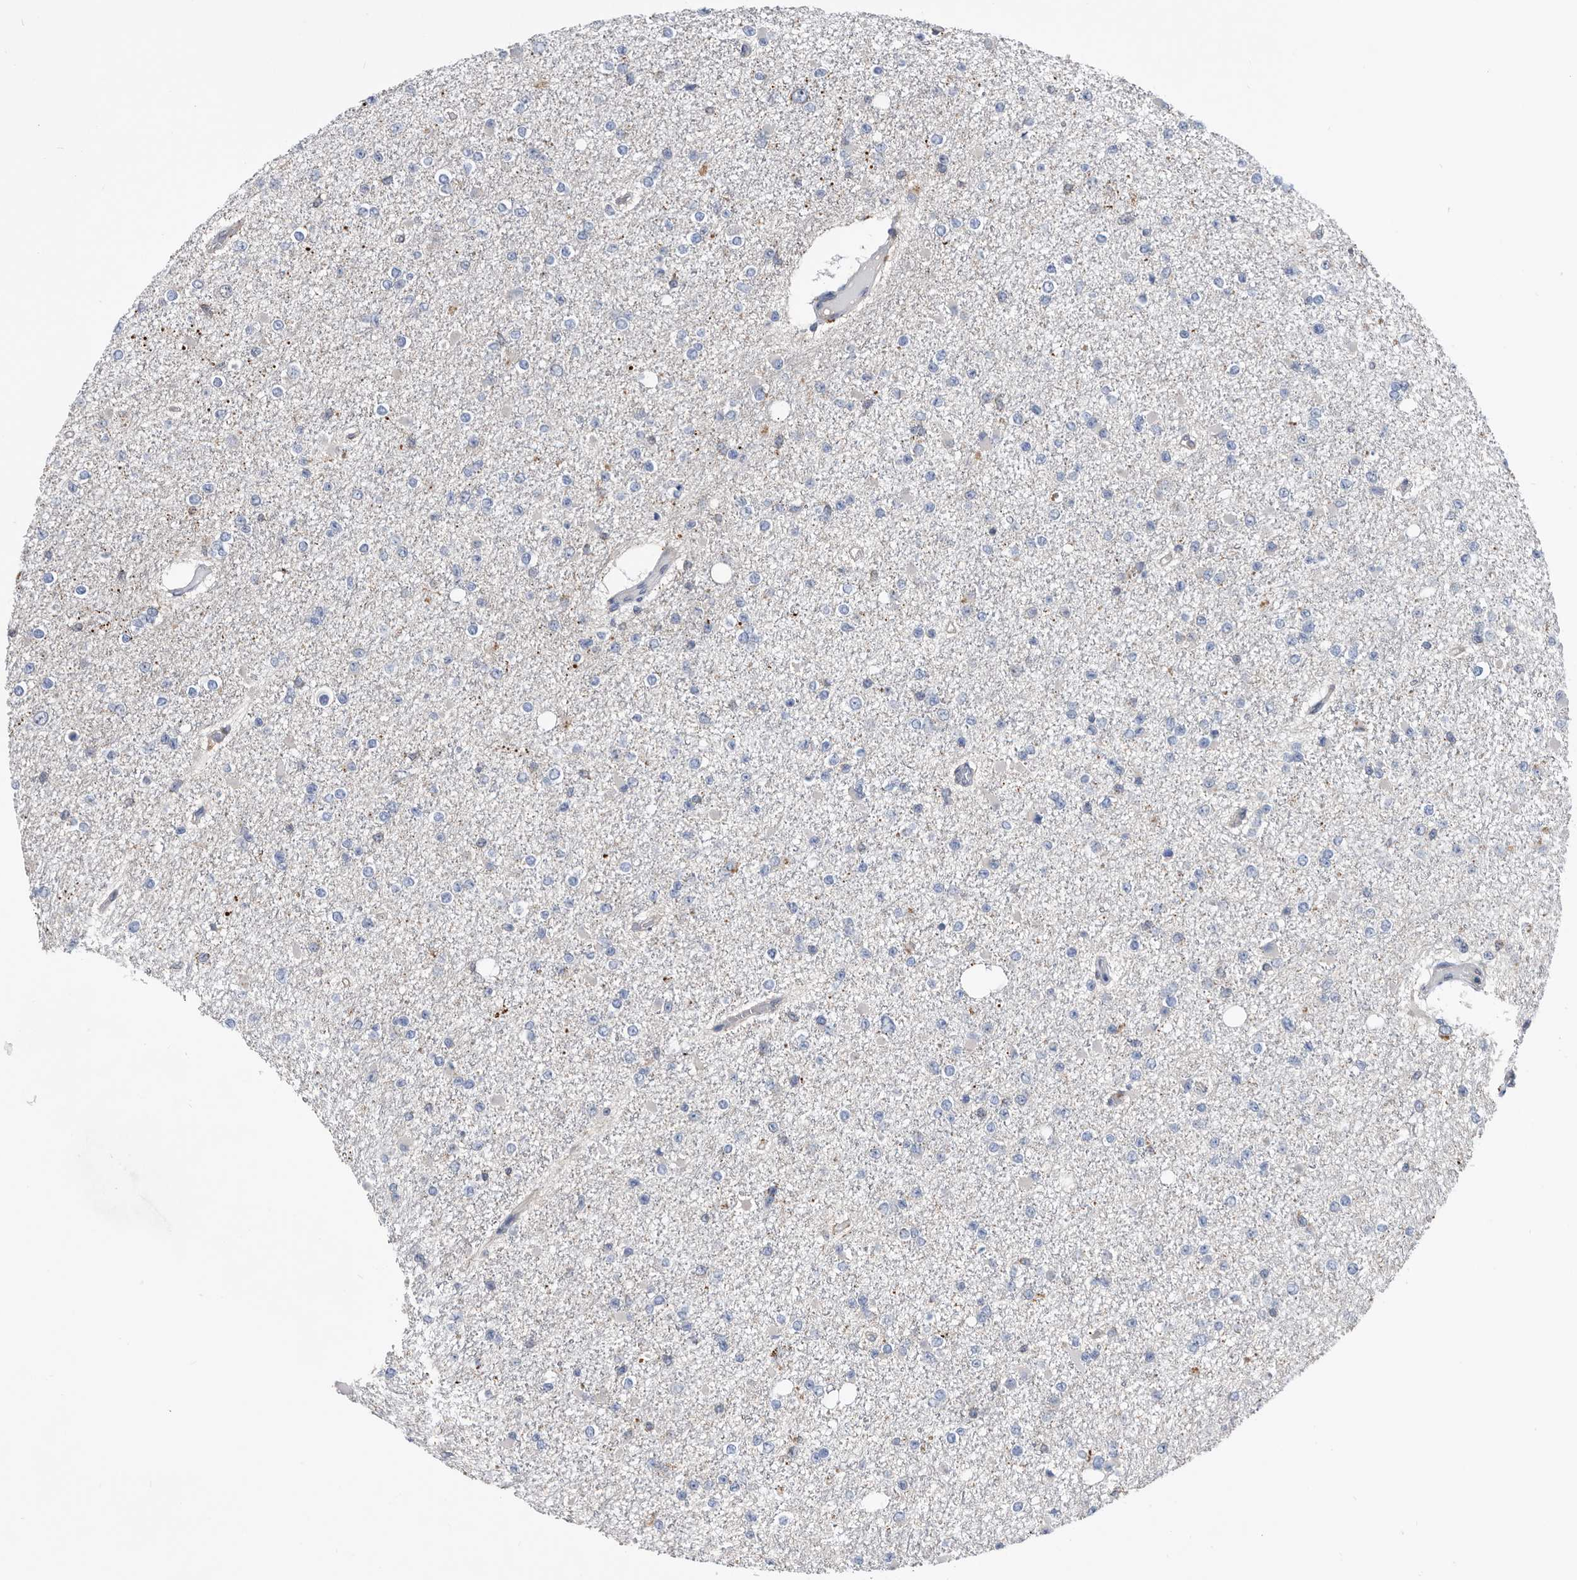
{"staining": {"intensity": "negative", "quantity": "none", "location": "none"}, "tissue": "glioma", "cell_type": "Tumor cells", "image_type": "cancer", "snomed": [{"axis": "morphology", "description": "Glioma, malignant, Low grade"}, {"axis": "topography", "description": "Brain"}], "caption": "This is a histopathology image of immunohistochemistry (IHC) staining of glioma, which shows no expression in tumor cells.", "gene": "ATAD2", "patient": {"sex": "female", "age": 22}}